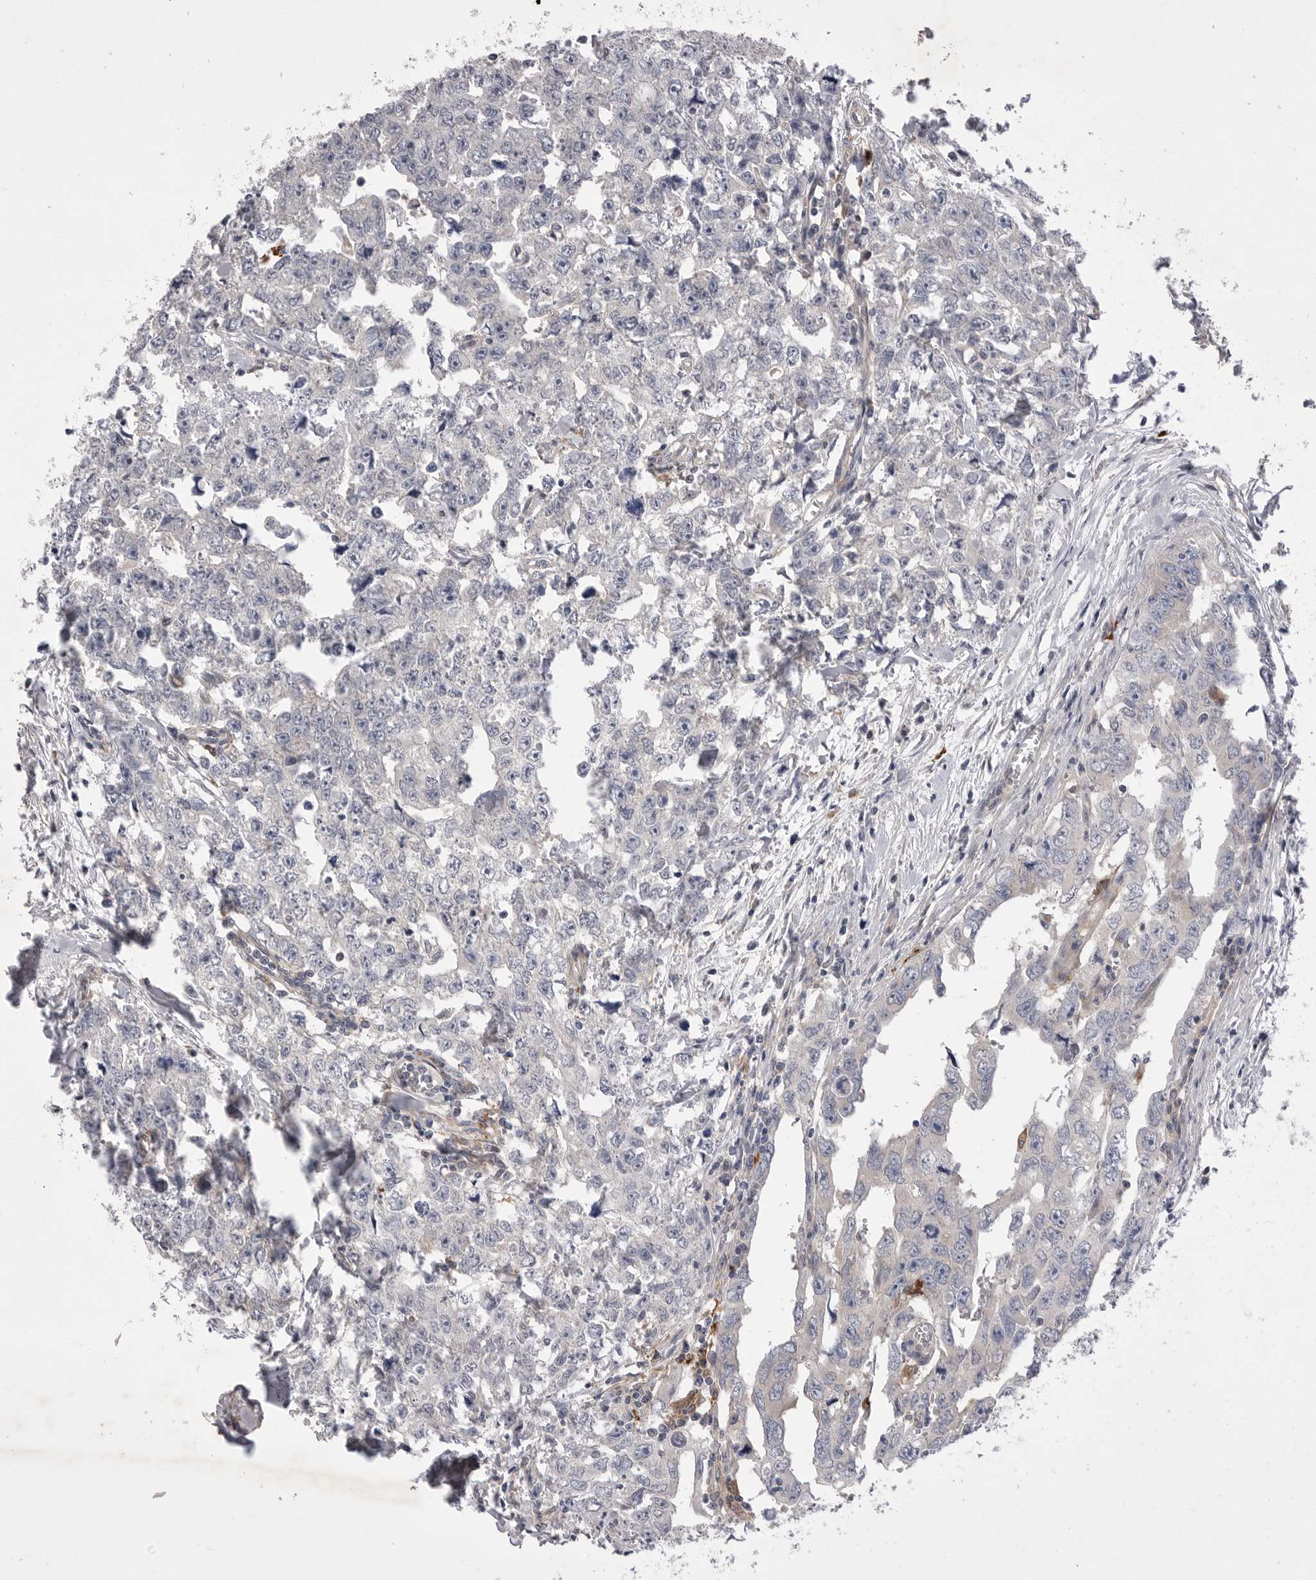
{"staining": {"intensity": "negative", "quantity": "none", "location": "none"}, "tissue": "testis cancer", "cell_type": "Tumor cells", "image_type": "cancer", "snomed": [{"axis": "morphology", "description": "Carcinoma, Embryonal, NOS"}, {"axis": "topography", "description": "Testis"}], "caption": "Tumor cells are negative for protein expression in human testis embryonal carcinoma. Brightfield microscopy of IHC stained with DAB (brown) and hematoxylin (blue), captured at high magnification.", "gene": "VAC14", "patient": {"sex": "male", "age": 28}}